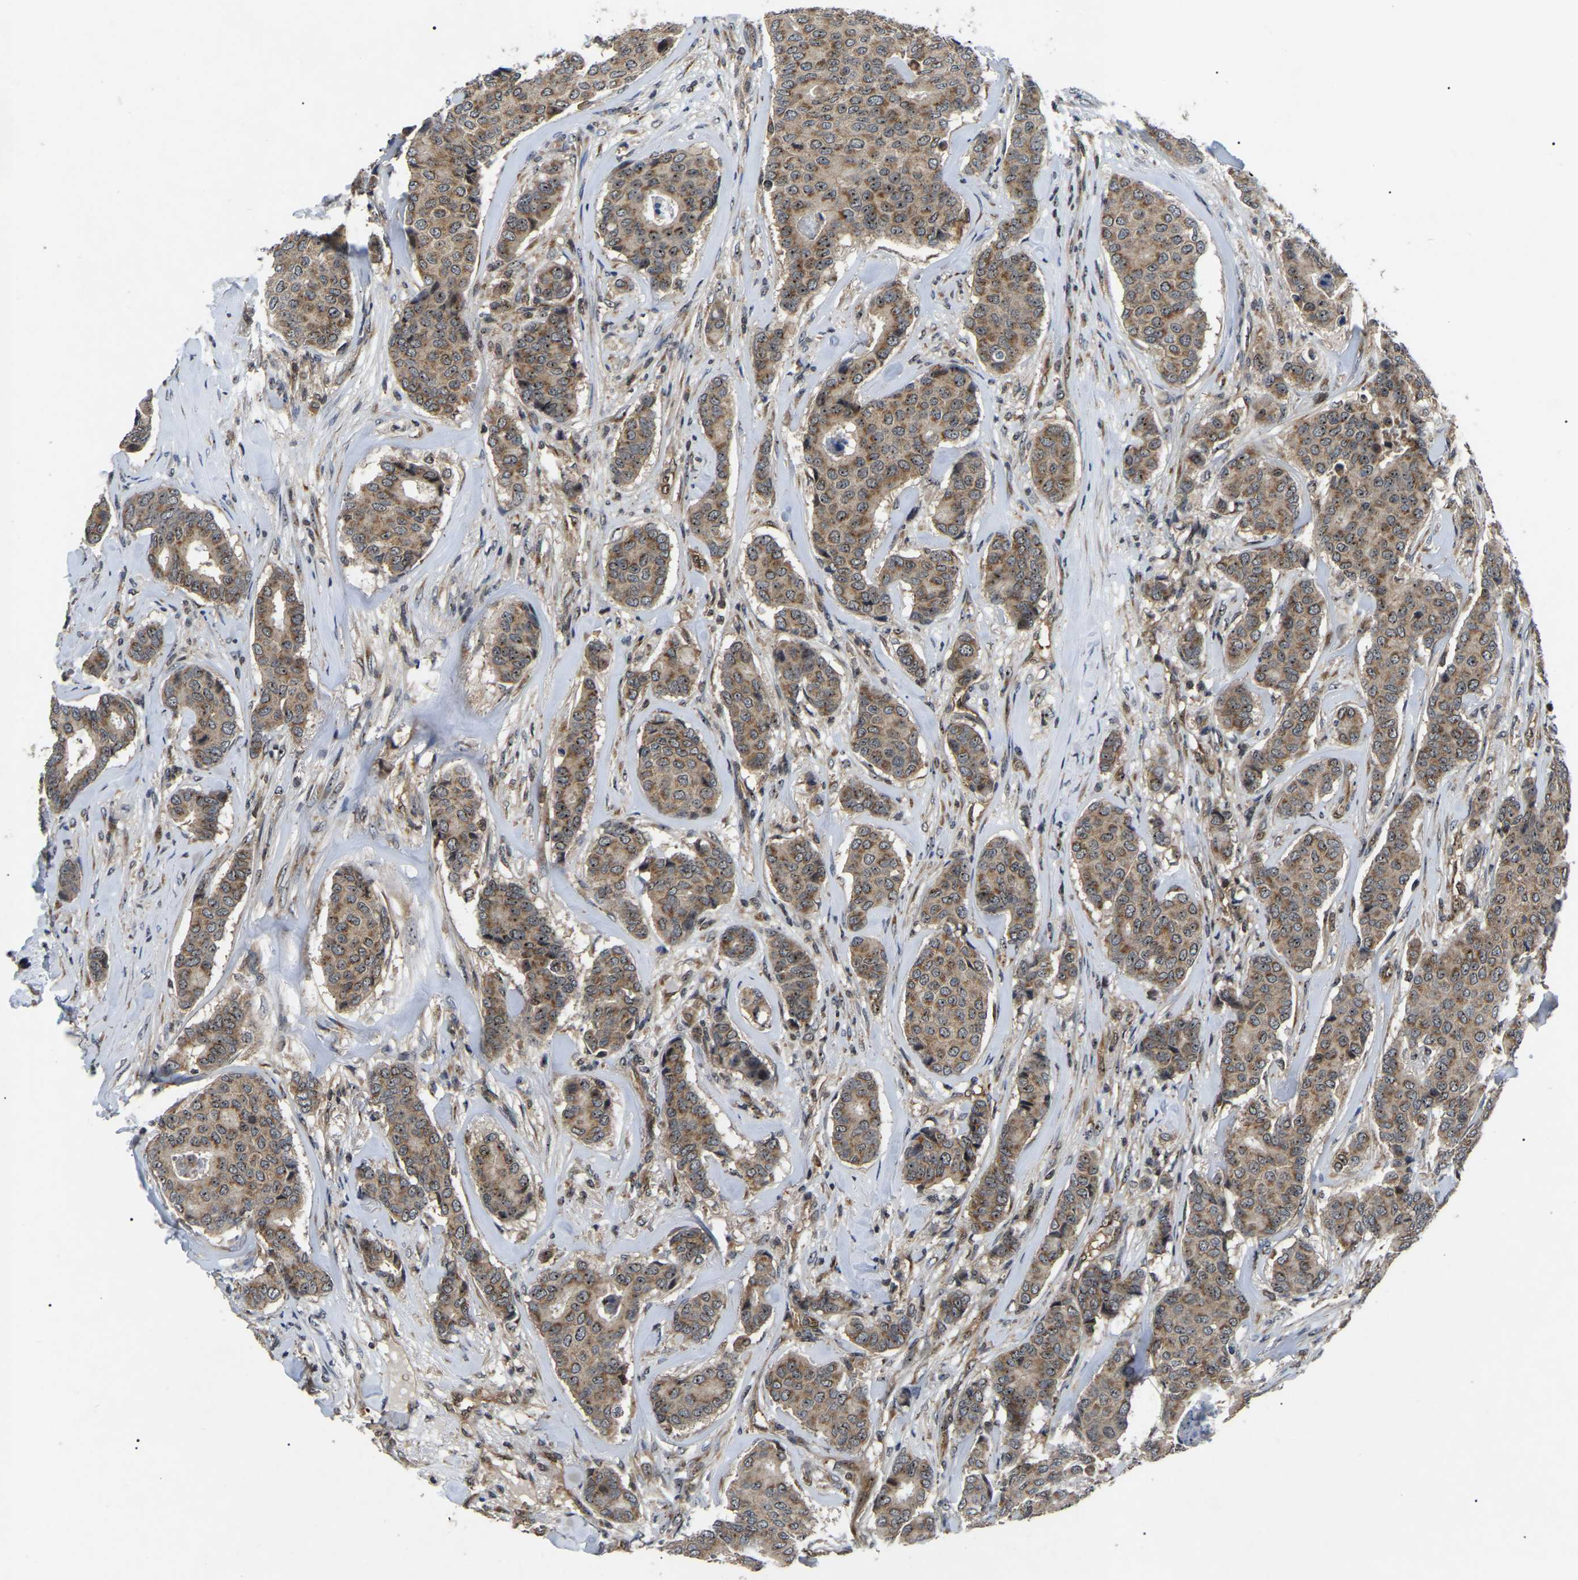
{"staining": {"intensity": "moderate", "quantity": ">75%", "location": "cytoplasmic/membranous,nuclear"}, "tissue": "breast cancer", "cell_type": "Tumor cells", "image_type": "cancer", "snomed": [{"axis": "morphology", "description": "Duct carcinoma"}, {"axis": "topography", "description": "Breast"}], "caption": "Protein analysis of breast cancer tissue shows moderate cytoplasmic/membranous and nuclear positivity in approximately >75% of tumor cells. Ihc stains the protein in brown and the nuclei are stained blue.", "gene": "RBM28", "patient": {"sex": "female", "age": 75}}